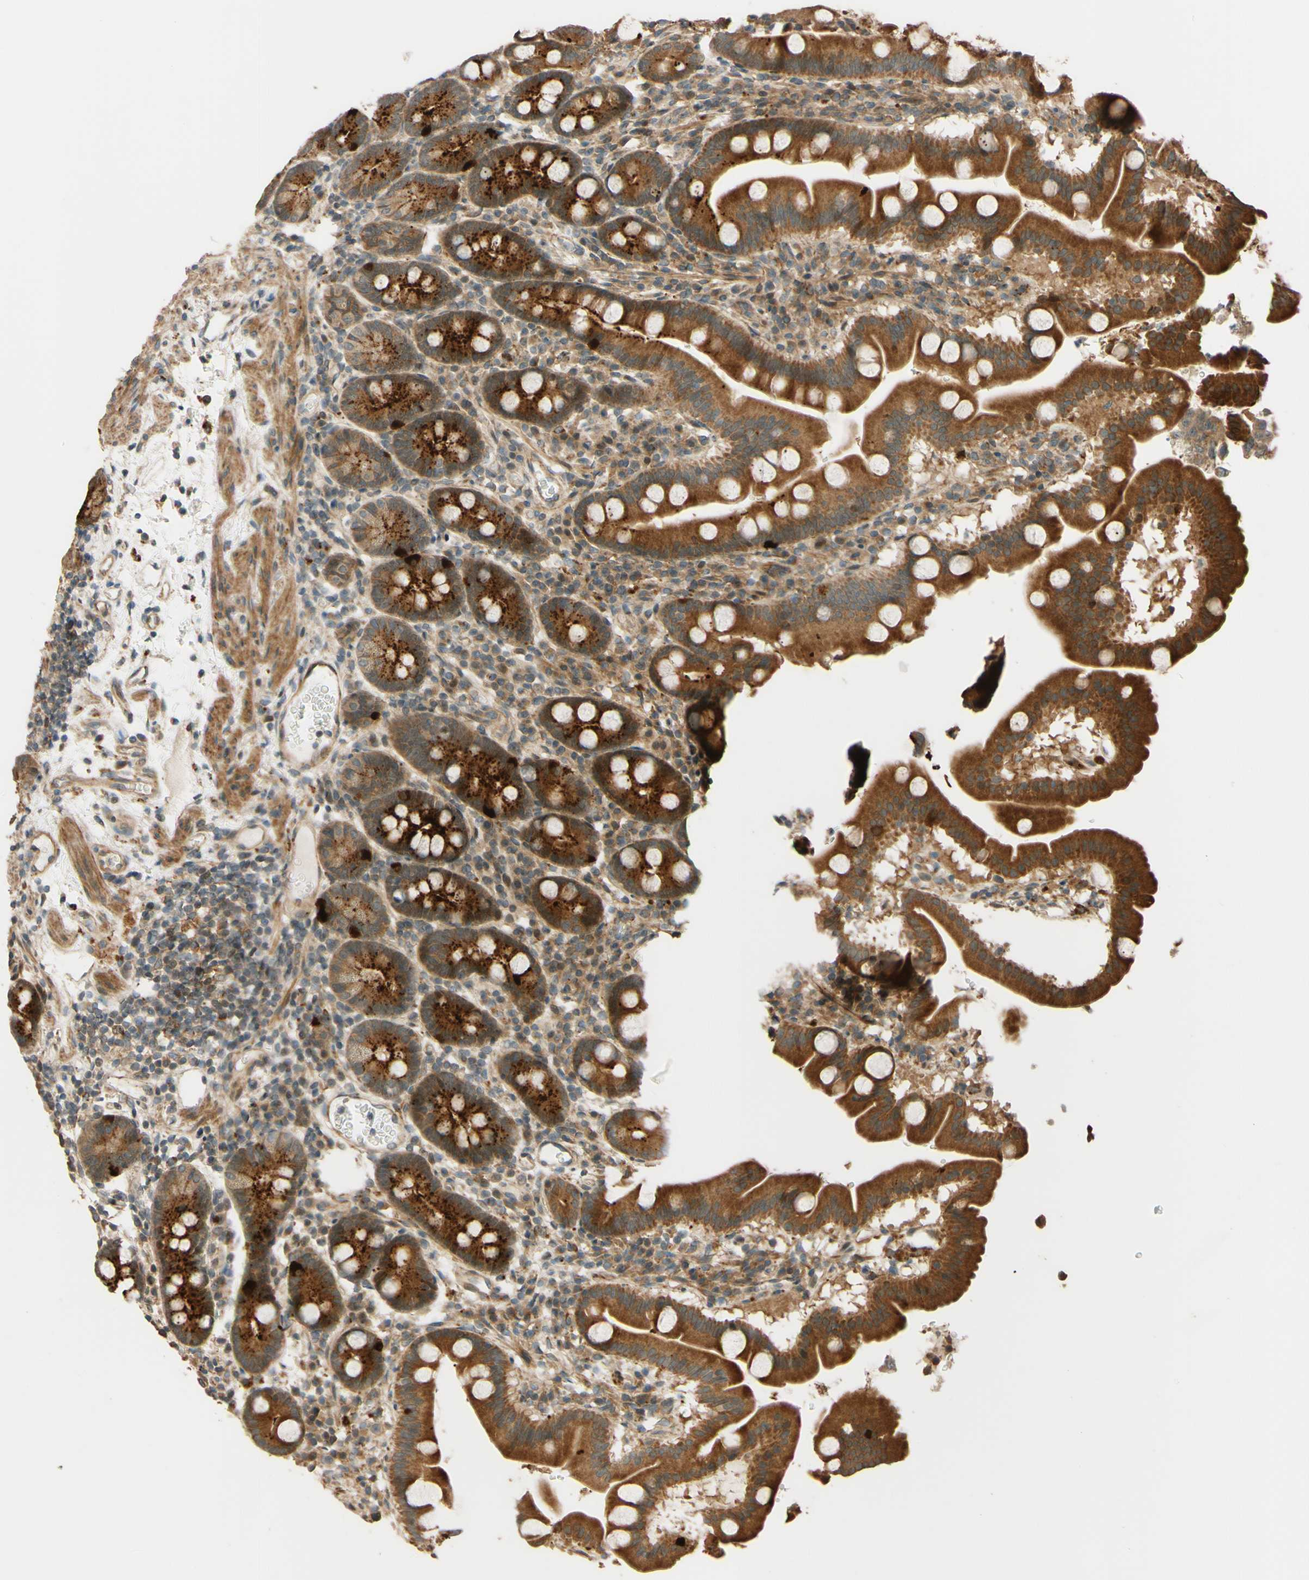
{"staining": {"intensity": "moderate", "quantity": ">75%", "location": "cytoplasmic/membranous"}, "tissue": "duodenum", "cell_type": "Glandular cells", "image_type": "normal", "snomed": [{"axis": "morphology", "description": "Normal tissue, NOS"}, {"axis": "topography", "description": "Duodenum"}], "caption": "The immunohistochemical stain shows moderate cytoplasmic/membranous positivity in glandular cells of normal duodenum. (IHC, brightfield microscopy, high magnification).", "gene": "RNF19A", "patient": {"sex": "male", "age": 50}}